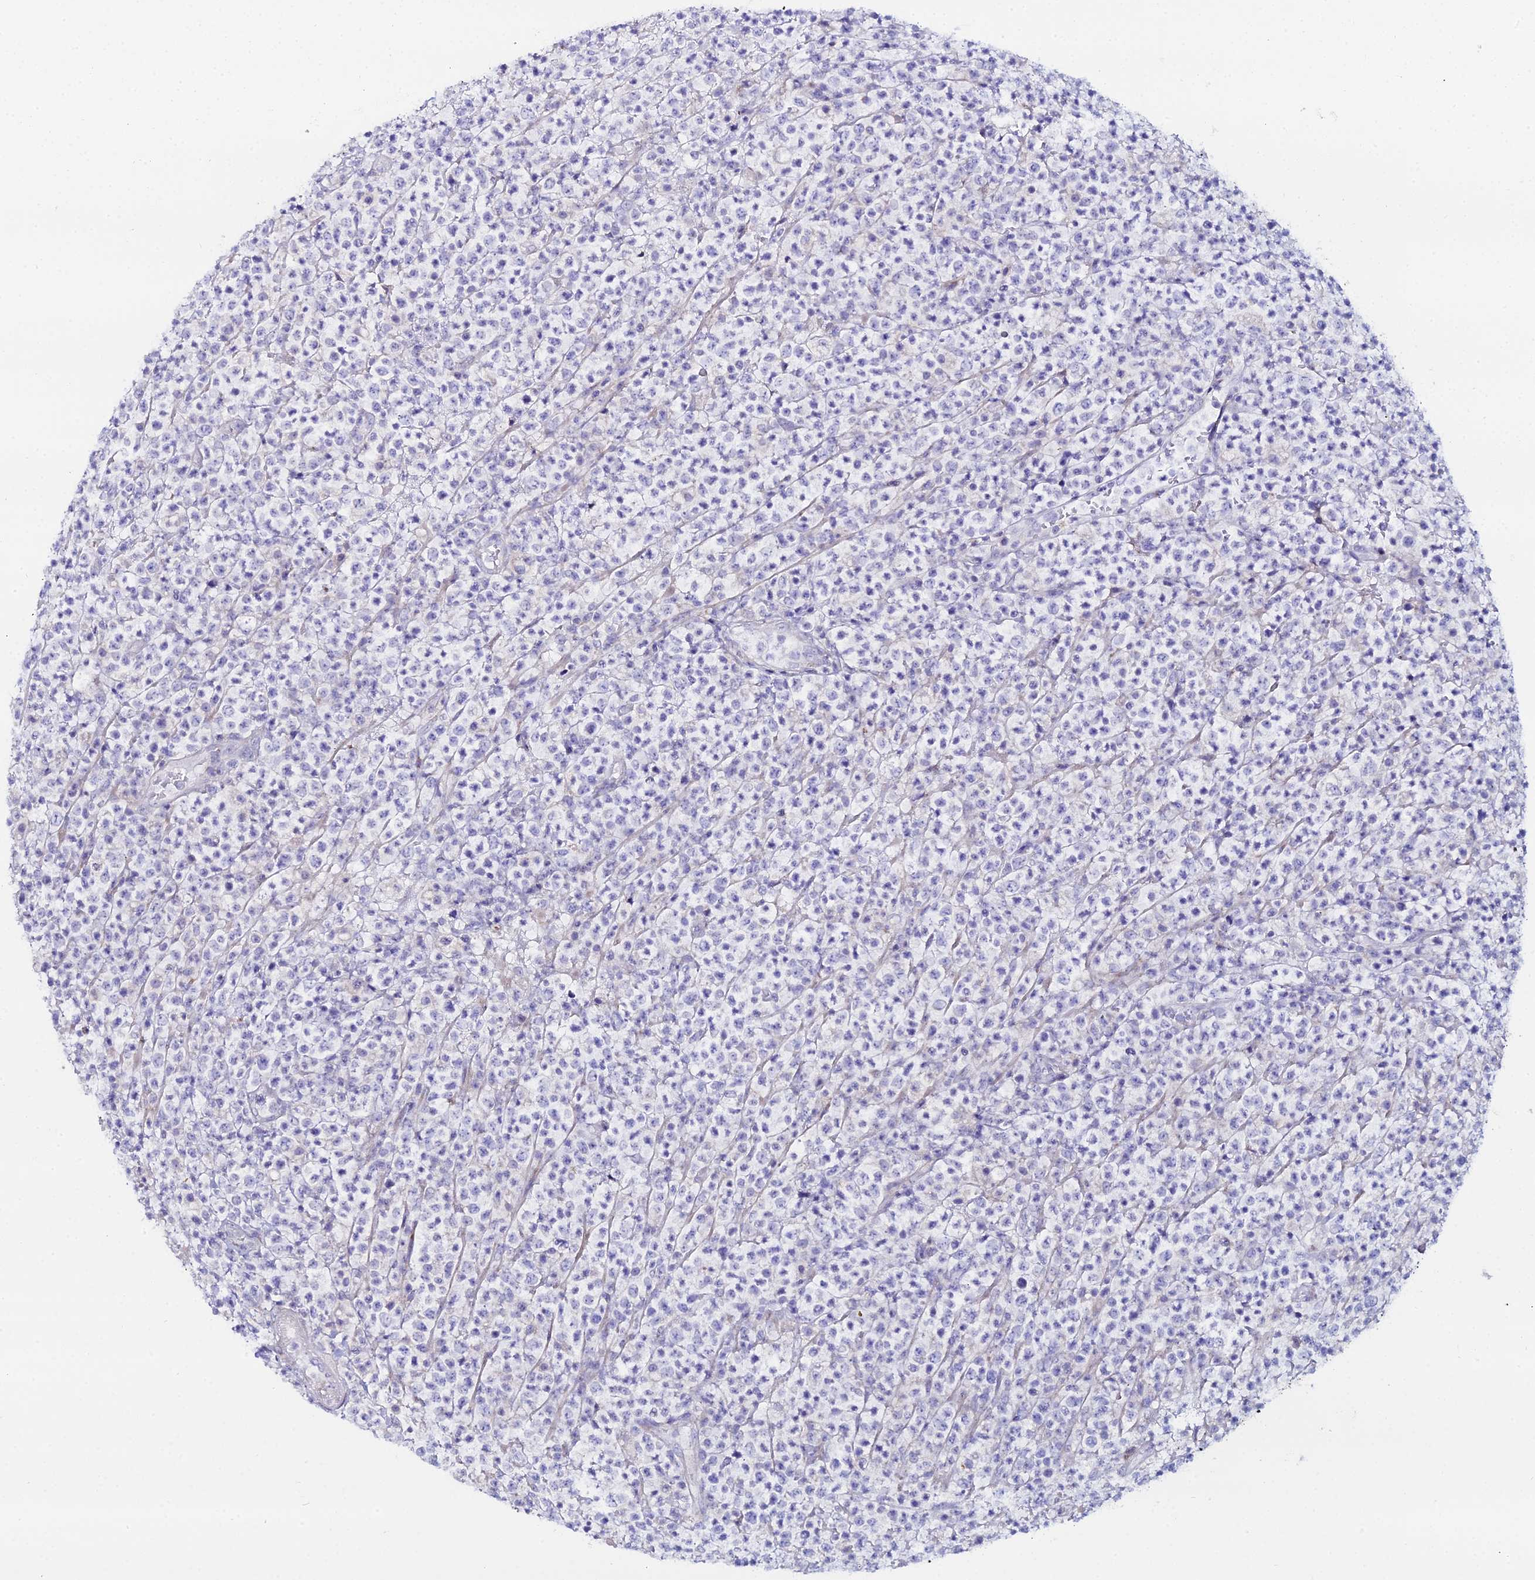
{"staining": {"intensity": "negative", "quantity": "none", "location": "none"}, "tissue": "lymphoma", "cell_type": "Tumor cells", "image_type": "cancer", "snomed": [{"axis": "morphology", "description": "Malignant lymphoma, non-Hodgkin's type, High grade"}, {"axis": "topography", "description": "Colon"}], "caption": "This is an immunohistochemistry histopathology image of human lymphoma. There is no positivity in tumor cells.", "gene": "DHX34", "patient": {"sex": "female", "age": 53}}